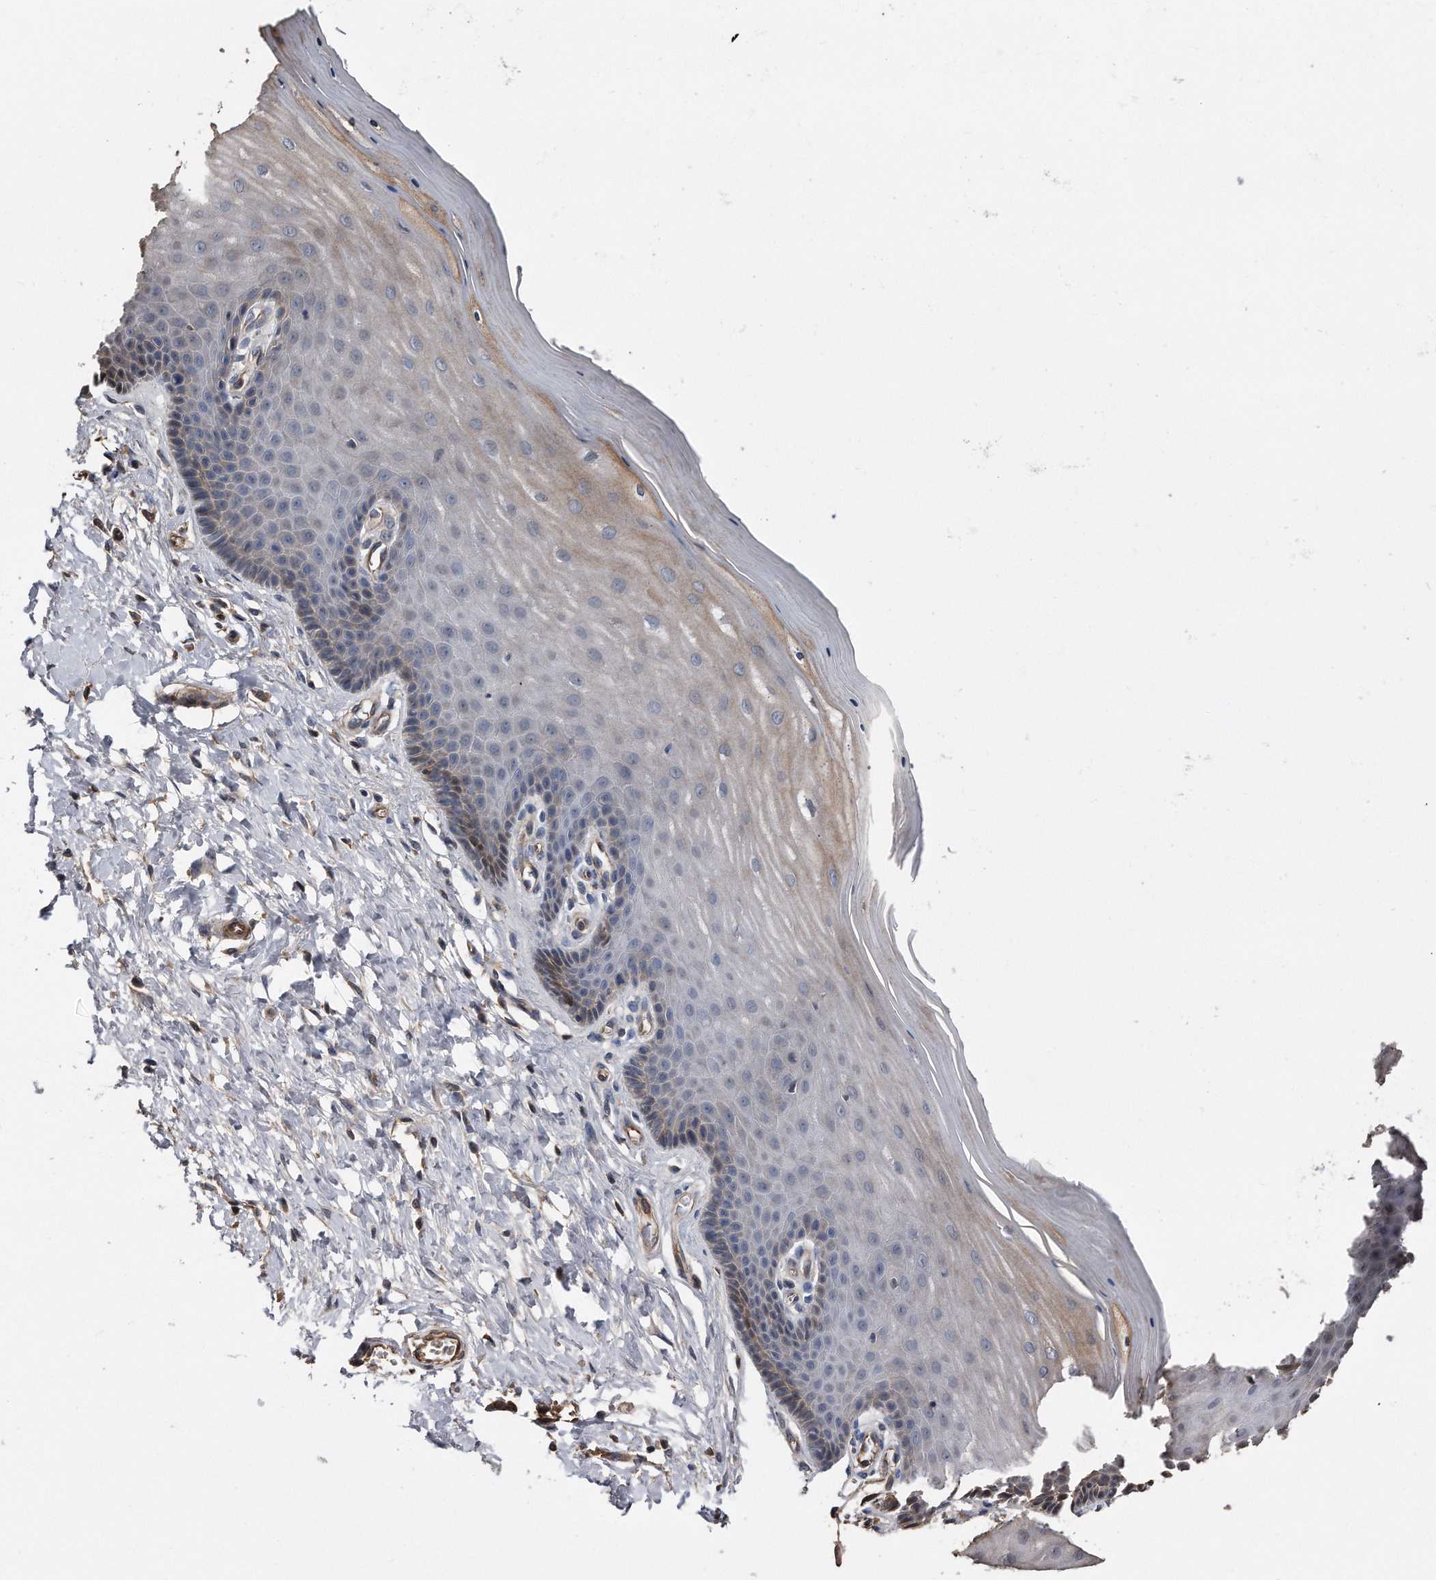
{"staining": {"intensity": "weak", "quantity": "<25%", "location": "cytoplasmic/membranous"}, "tissue": "cervix", "cell_type": "Glandular cells", "image_type": "normal", "snomed": [{"axis": "morphology", "description": "Normal tissue, NOS"}, {"axis": "topography", "description": "Cervix"}], "caption": "Normal cervix was stained to show a protein in brown. There is no significant staining in glandular cells. Brightfield microscopy of immunohistochemistry (IHC) stained with DAB (brown) and hematoxylin (blue), captured at high magnification.", "gene": "KCND3", "patient": {"sex": "female", "age": 55}}